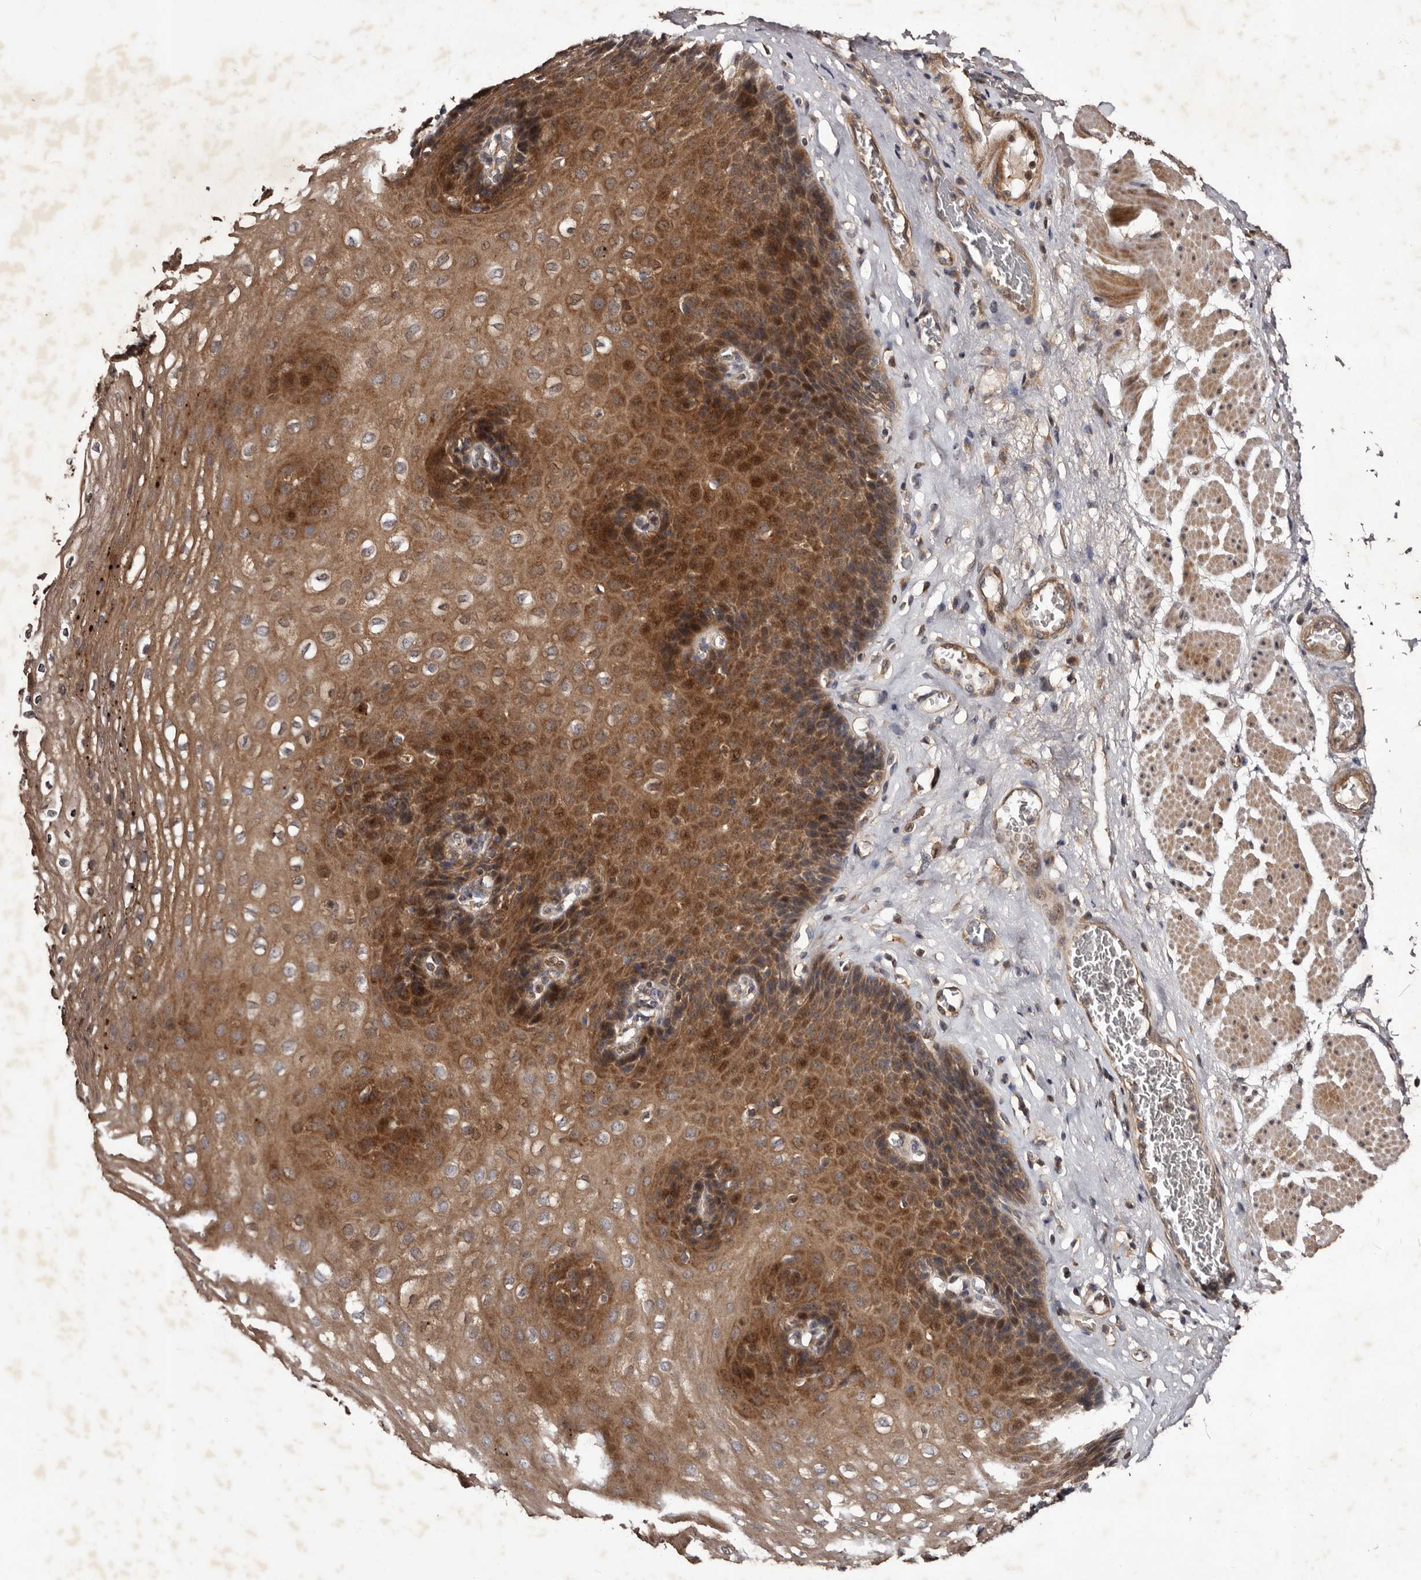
{"staining": {"intensity": "moderate", "quantity": ">75%", "location": "cytoplasmic/membranous,nuclear"}, "tissue": "esophagus", "cell_type": "Squamous epithelial cells", "image_type": "normal", "snomed": [{"axis": "morphology", "description": "Normal tissue, NOS"}, {"axis": "topography", "description": "Esophagus"}], "caption": "A micrograph of esophagus stained for a protein exhibits moderate cytoplasmic/membranous,nuclear brown staining in squamous epithelial cells. The protein is stained brown, and the nuclei are stained in blue (DAB IHC with brightfield microscopy, high magnification).", "gene": "MKRN3", "patient": {"sex": "female", "age": 66}}